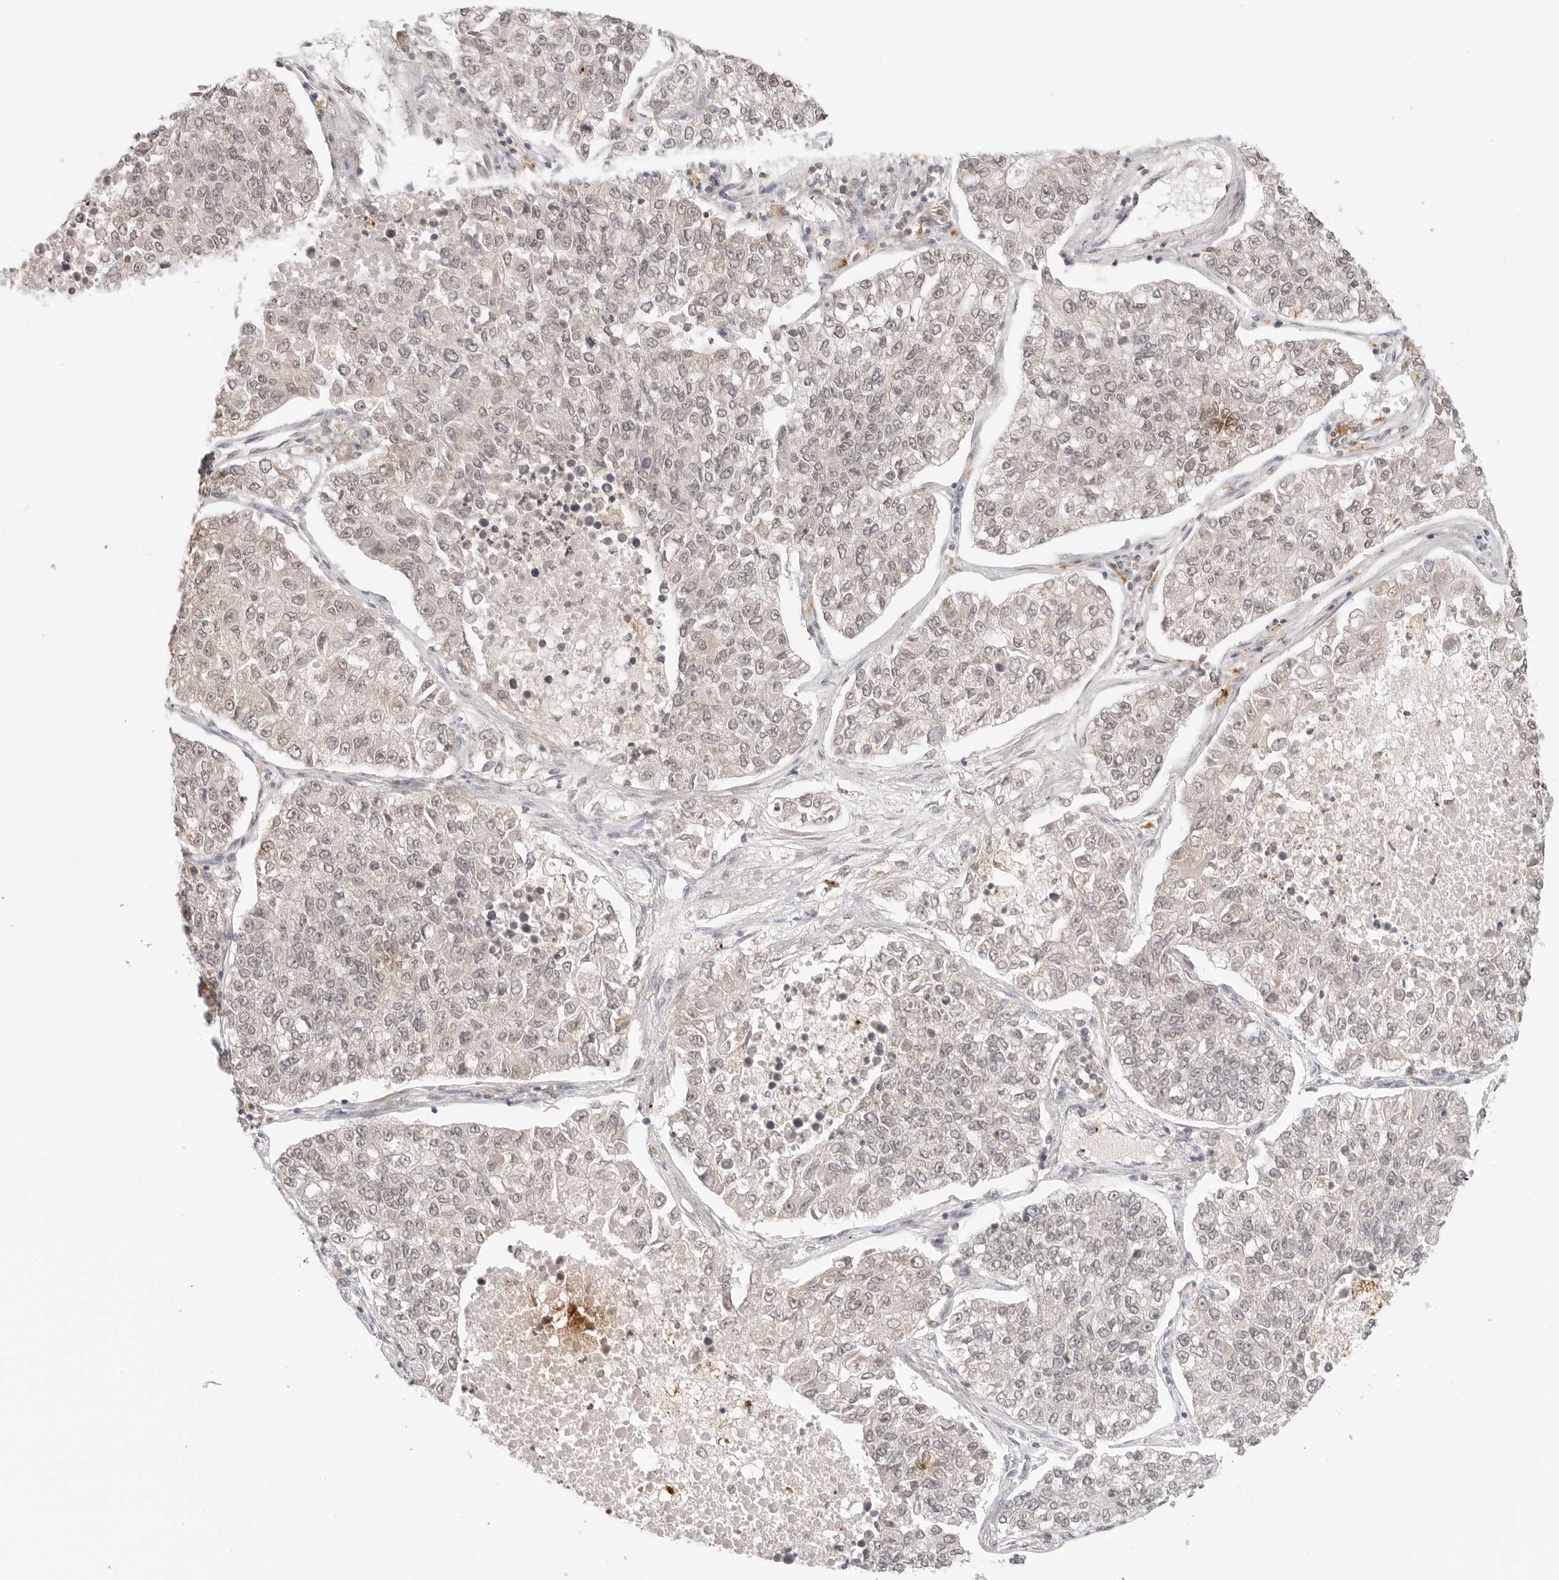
{"staining": {"intensity": "negative", "quantity": "none", "location": "none"}, "tissue": "lung cancer", "cell_type": "Tumor cells", "image_type": "cancer", "snomed": [{"axis": "morphology", "description": "Adenocarcinoma, NOS"}, {"axis": "topography", "description": "Lung"}], "caption": "This photomicrograph is of adenocarcinoma (lung) stained with immunohistochemistry (IHC) to label a protein in brown with the nuclei are counter-stained blue. There is no staining in tumor cells.", "gene": "GPR34", "patient": {"sex": "male", "age": 49}}